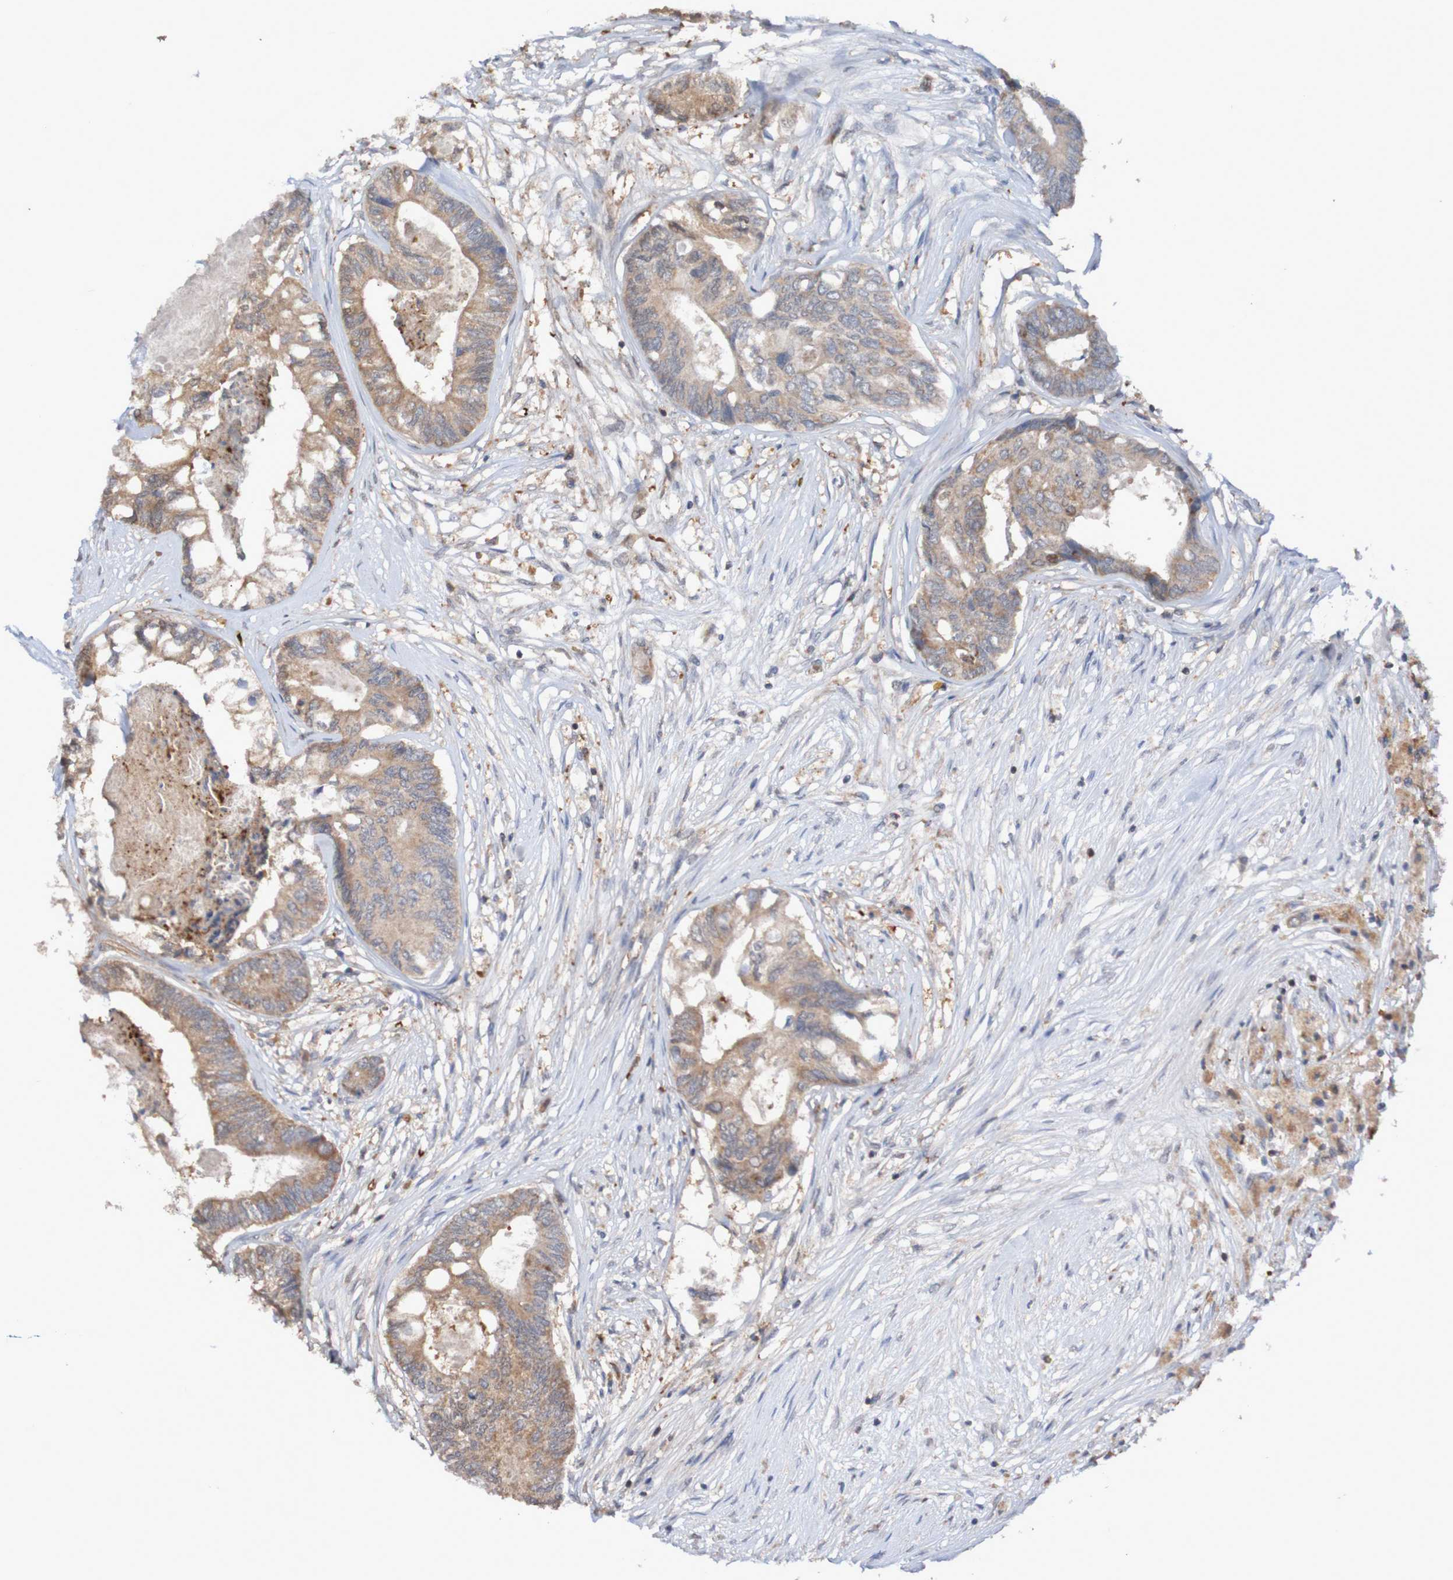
{"staining": {"intensity": "moderate", "quantity": ">75%", "location": "cytoplasmic/membranous"}, "tissue": "colorectal cancer", "cell_type": "Tumor cells", "image_type": "cancer", "snomed": [{"axis": "morphology", "description": "Adenocarcinoma, NOS"}, {"axis": "topography", "description": "Rectum"}], "caption": "A brown stain labels moderate cytoplasmic/membranous positivity of a protein in colorectal cancer (adenocarcinoma) tumor cells.", "gene": "C3orf18", "patient": {"sex": "male", "age": 63}}